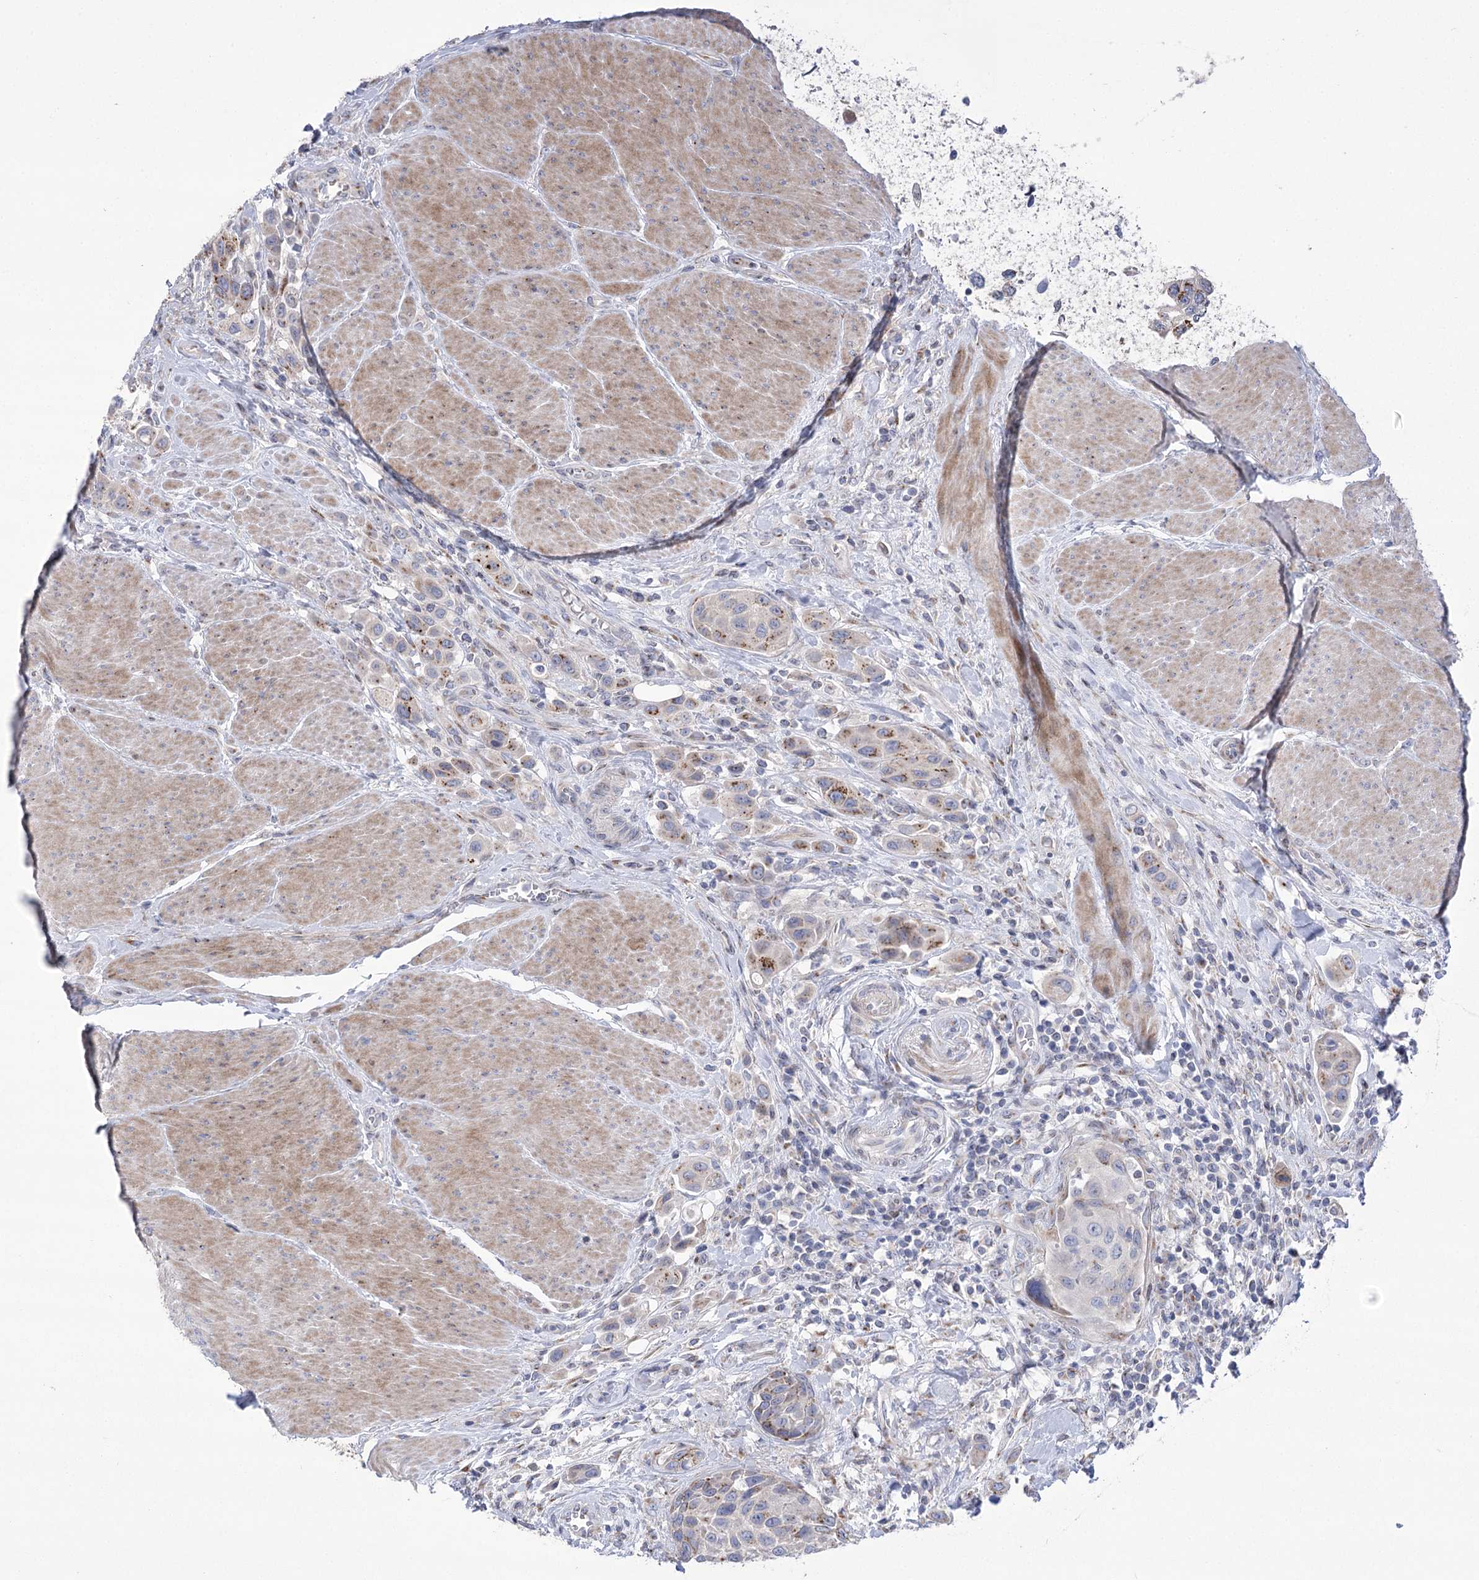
{"staining": {"intensity": "moderate", "quantity": "25%-75%", "location": "cytoplasmic/membranous"}, "tissue": "urothelial cancer", "cell_type": "Tumor cells", "image_type": "cancer", "snomed": [{"axis": "morphology", "description": "Urothelial carcinoma, High grade"}, {"axis": "topography", "description": "Urinary bladder"}], "caption": "This photomicrograph reveals immunohistochemistry (IHC) staining of urothelial carcinoma (high-grade), with medium moderate cytoplasmic/membranous expression in about 25%-75% of tumor cells.", "gene": "NME7", "patient": {"sex": "male", "age": 50}}